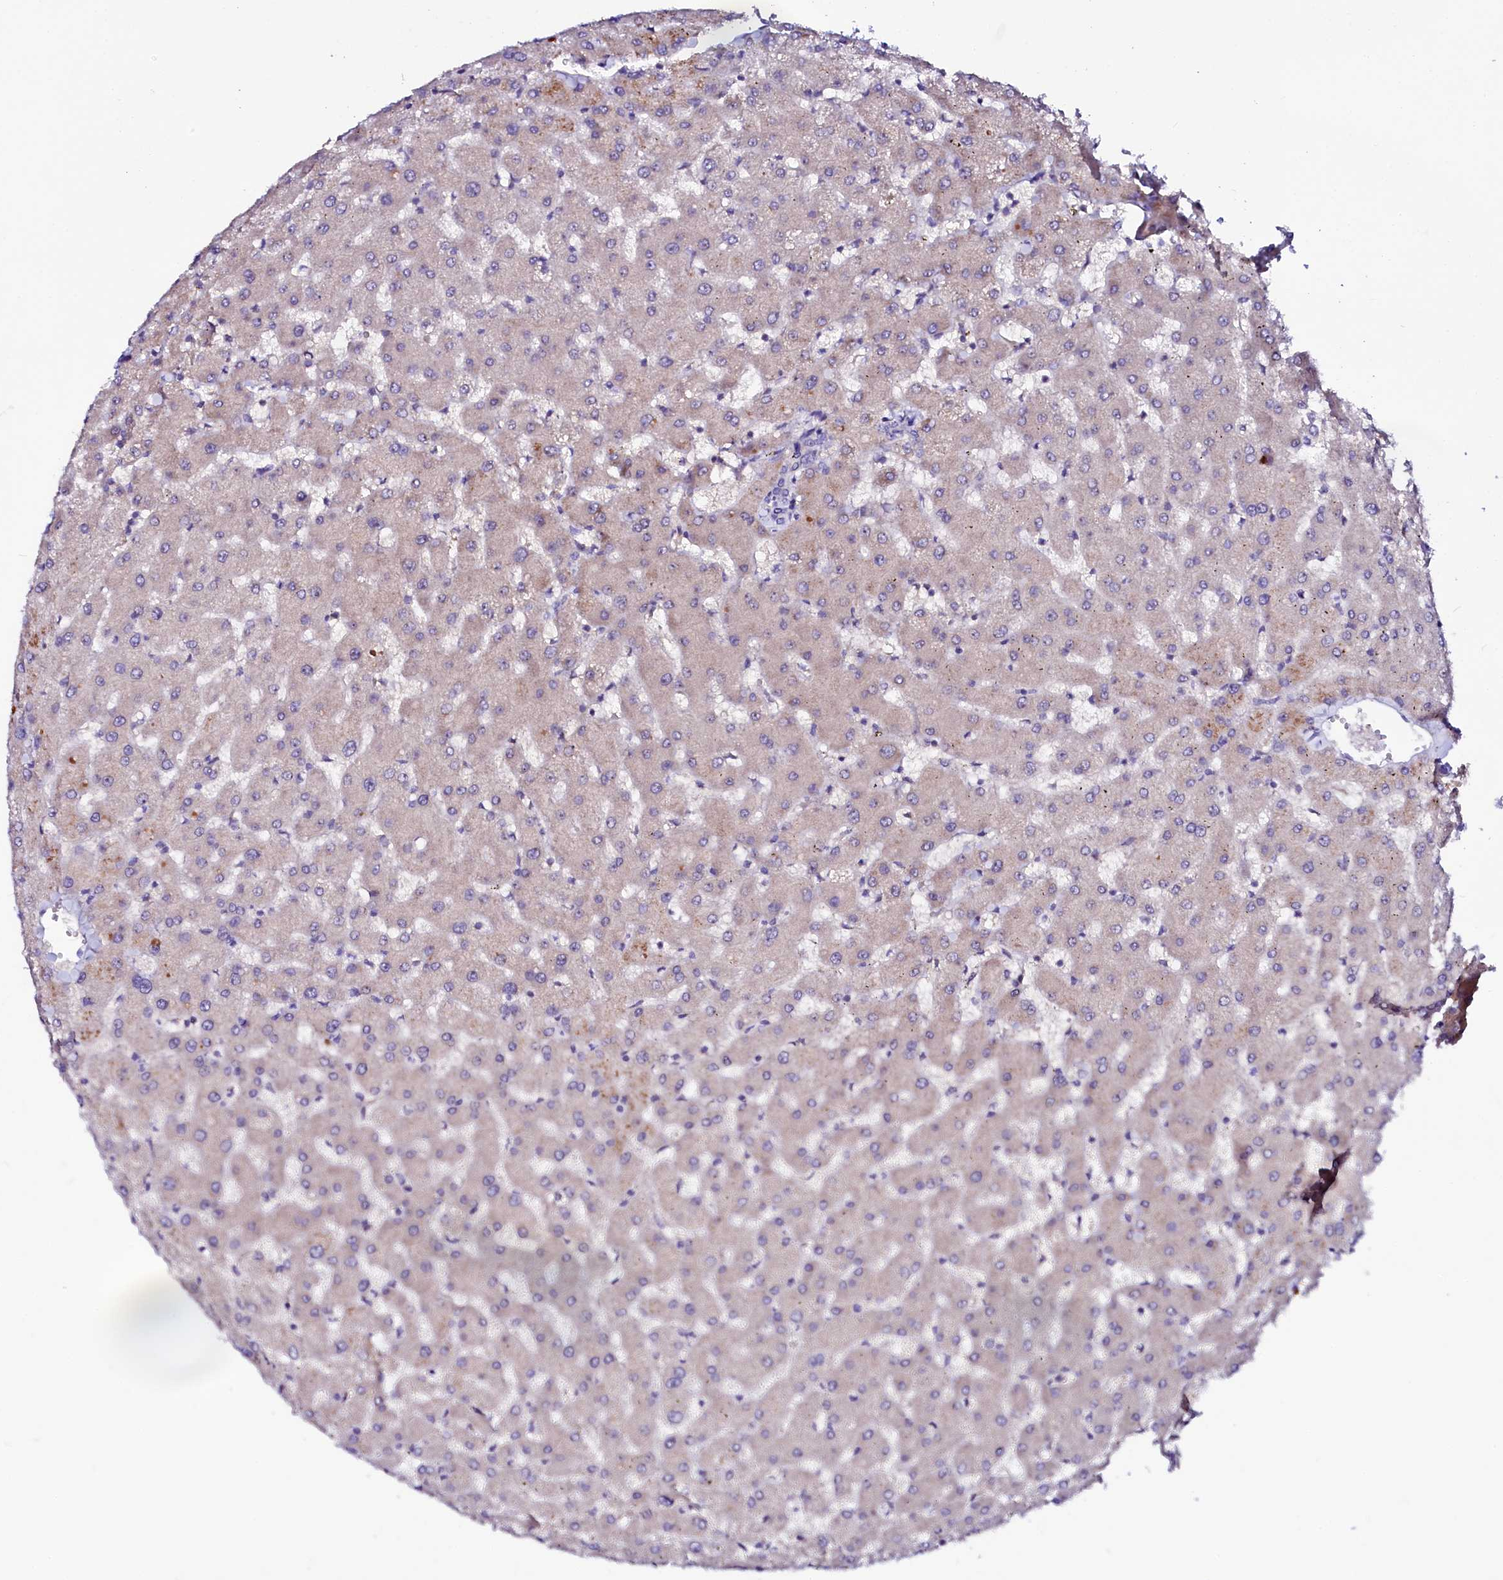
{"staining": {"intensity": "negative", "quantity": "none", "location": "none"}, "tissue": "liver", "cell_type": "Cholangiocytes", "image_type": "normal", "snomed": [{"axis": "morphology", "description": "Normal tissue, NOS"}, {"axis": "topography", "description": "Liver"}], "caption": "A high-resolution photomicrograph shows immunohistochemistry staining of normal liver, which exhibits no significant expression in cholangiocytes. (DAB immunohistochemistry (IHC) with hematoxylin counter stain).", "gene": "BTBD16", "patient": {"sex": "female", "age": 63}}